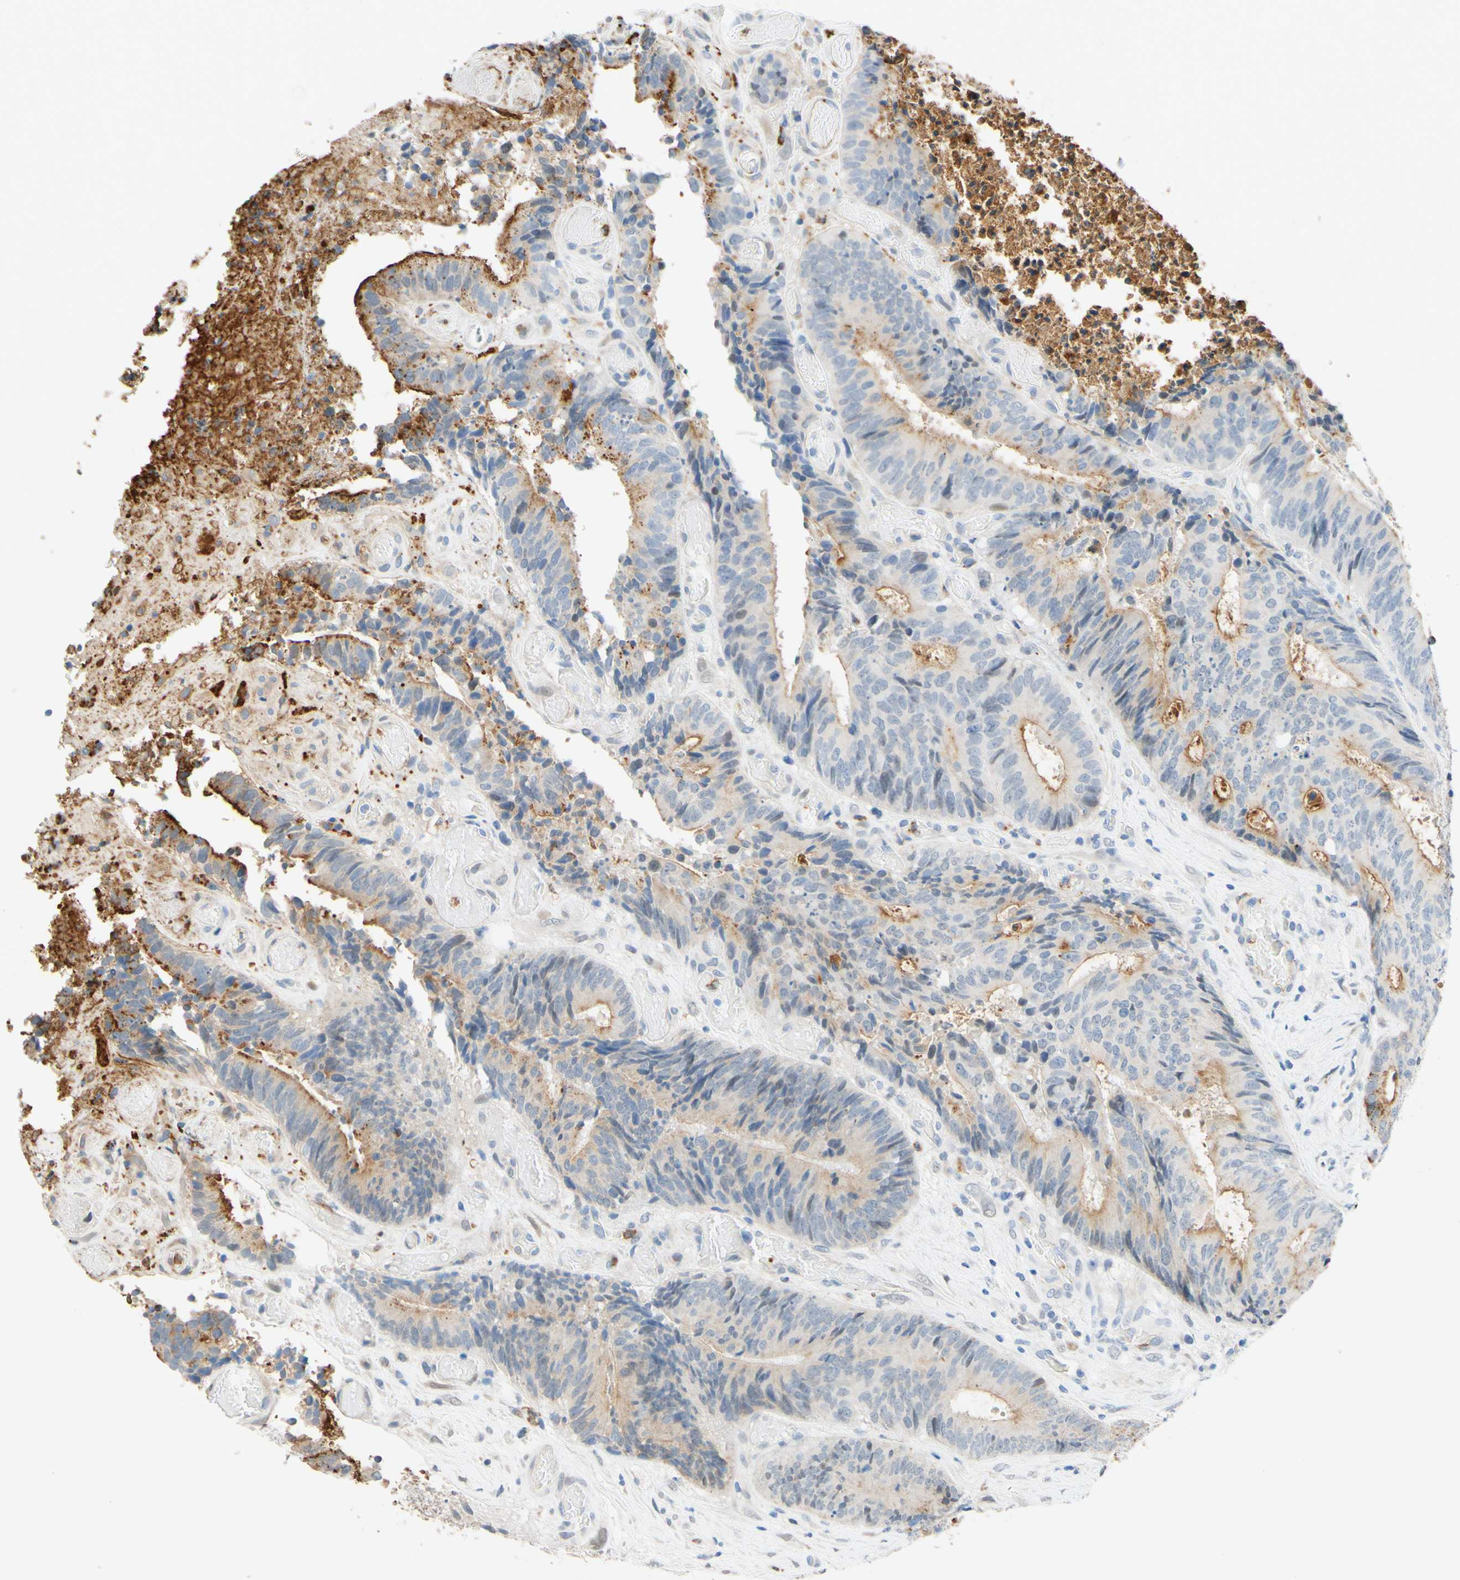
{"staining": {"intensity": "weak", "quantity": "25%-75%", "location": "cytoplasmic/membranous"}, "tissue": "colorectal cancer", "cell_type": "Tumor cells", "image_type": "cancer", "snomed": [{"axis": "morphology", "description": "Adenocarcinoma, NOS"}, {"axis": "topography", "description": "Rectum"}], "caption": "Weak cytoplasmic/membranous positivity for a protein is identified in approximately 25%-75% of tumor cells of colorectal cancer (adenocarcinoma) using immunohistochemistry.", "gene": "TREM2", "patient": {"sex": "male", "age": 72}}